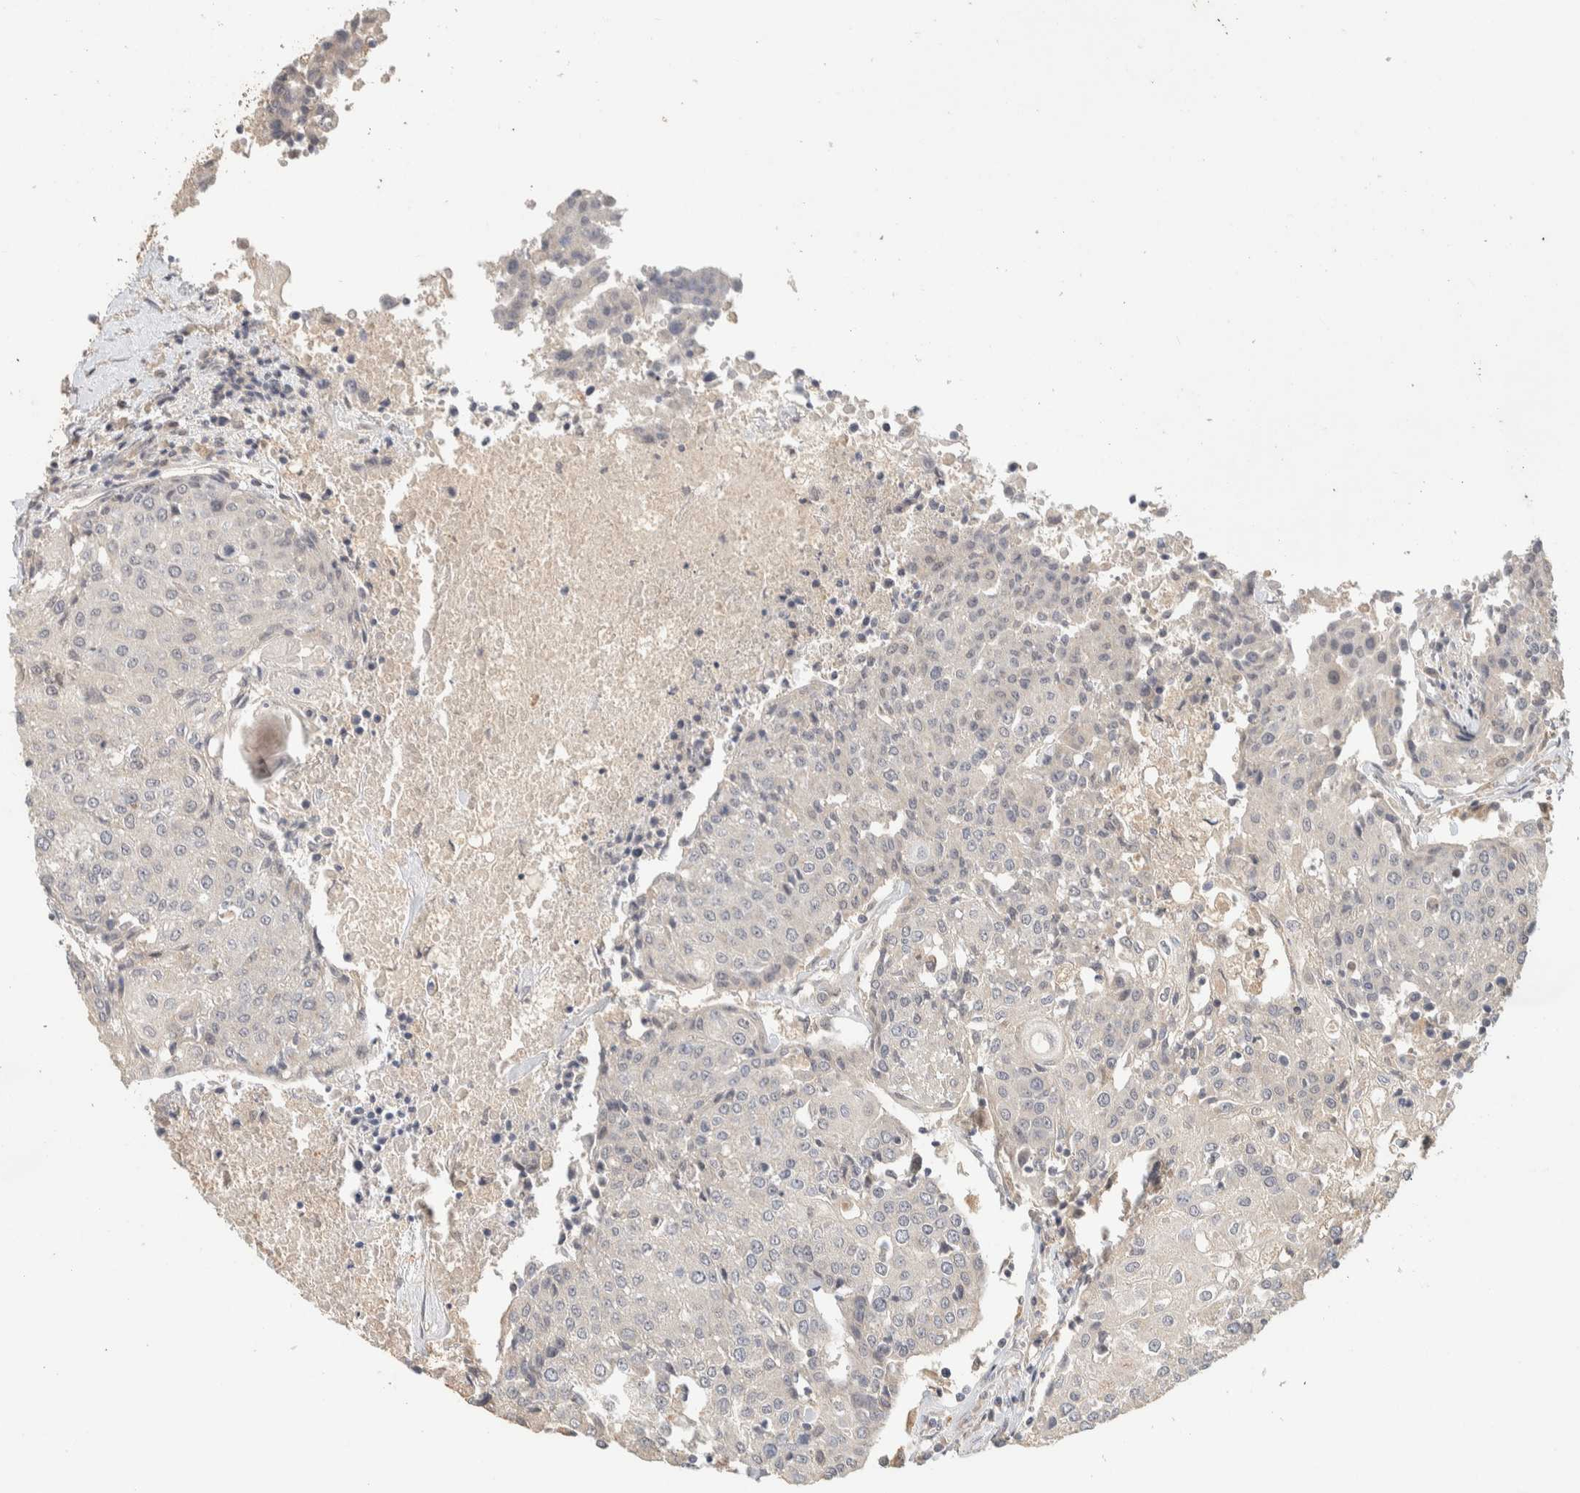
{"staining": {"intensity": "negative", "quantity": "none", "location": "none"}, "tissue": "urothelial cancer", "cell_type": "Tumor cells", "image_type": "cancer", "snomed": [{"axis": "morphology", "description": "Urothelial carcinoma, High grade"}, {"axis": "topography", "description": "Urinary bladder"}], "caption": "Immunohistochemistry (IHC) image of neoplastic tissue: human high-grade urothelial carcinoma stained with DAB (3,3'-diaminobenzidine) reveals no significant protein positivity in tumor cells.", "gene": "ITPA", "patient": {"sex": "female", "age": 85}}